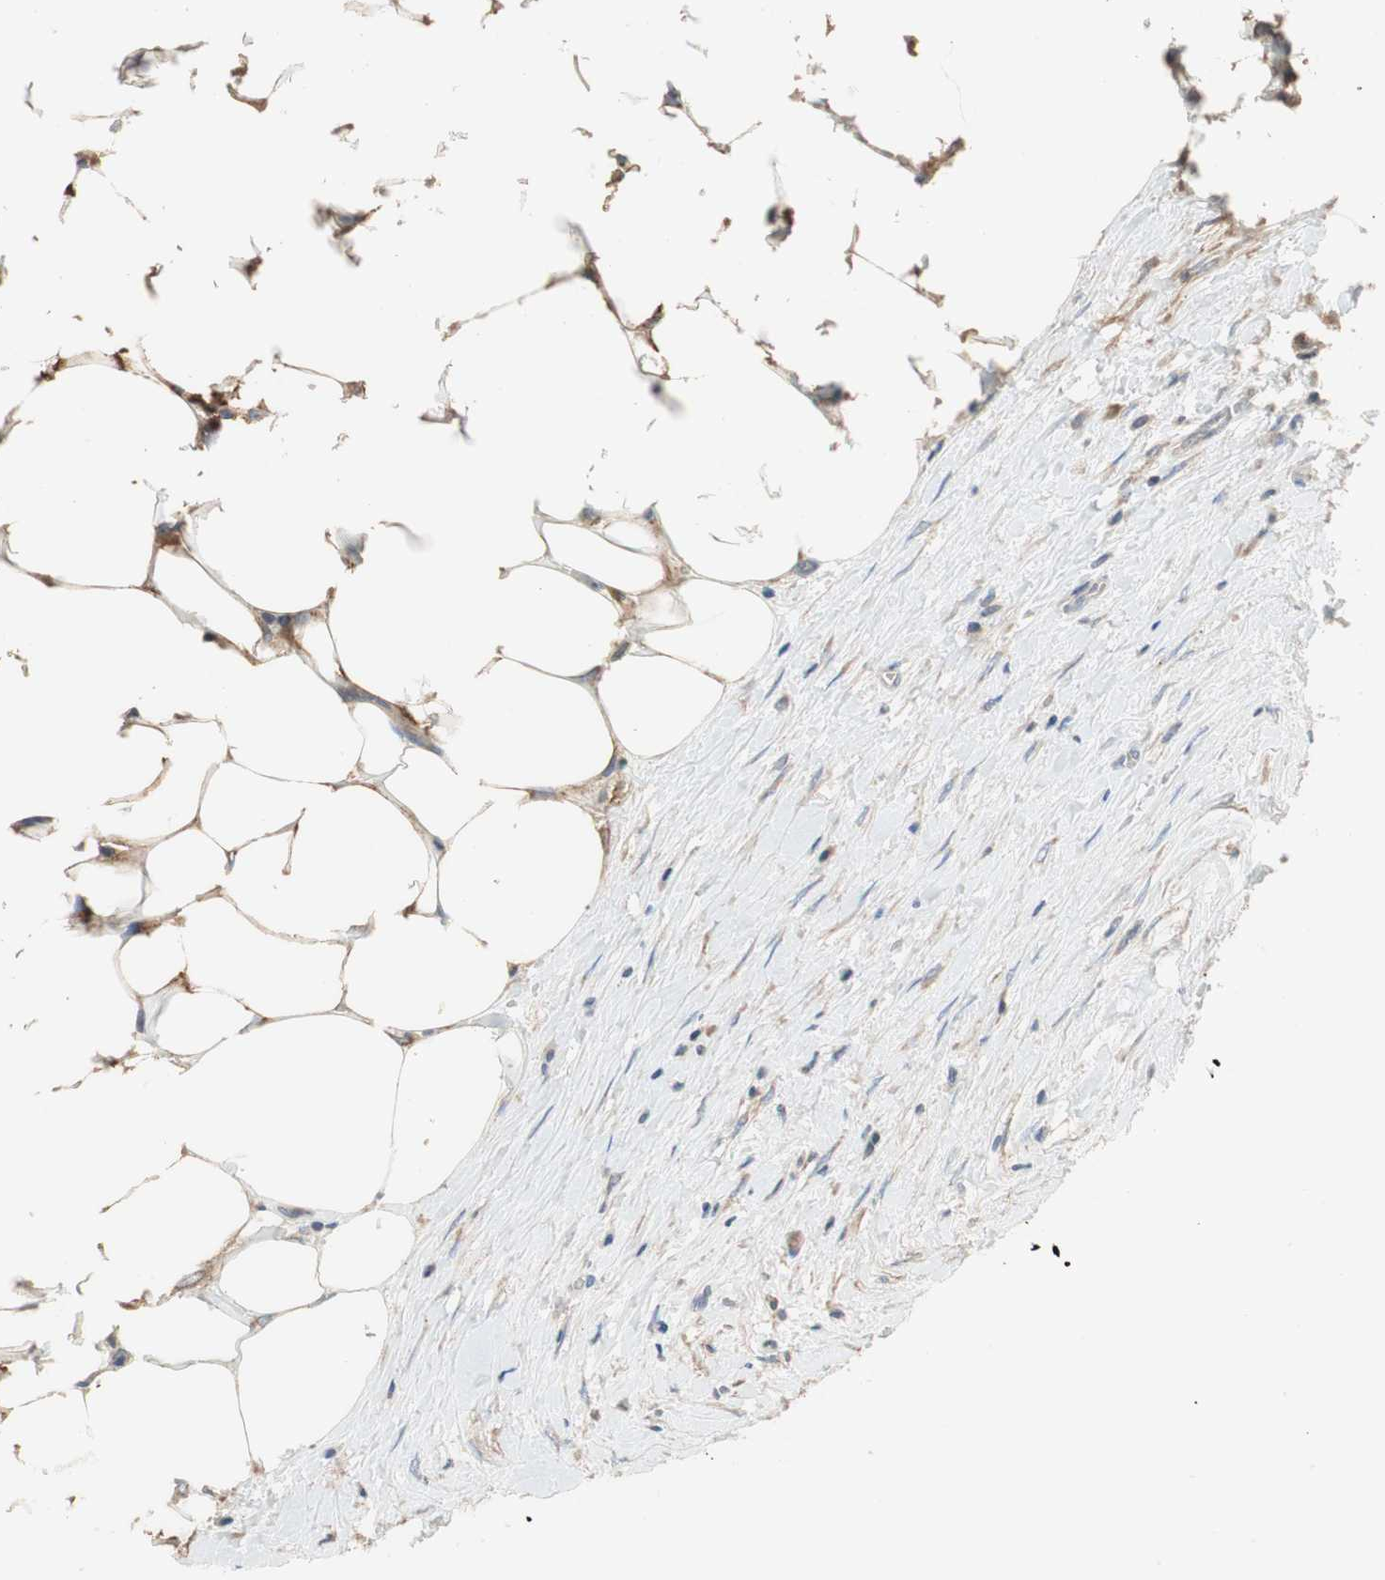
{"staining": {"intensity": "weak", "quantity": ">75%", "location": "cytoplasmic/membranous"}, "tissue": "thyroid cancer", "cell_type": "Tumor cells", "image_type": "cancer", "snomed": [{"axis": "morphology", "description": "Papillary adenocarcinoma, NOS"}, {"axis": "topography", "description": "Thyroid gland"}], "caption": "Weak cytoplasmic/membranous protein positivity is identified in about >75% of tumor cells in thyroid cancer (papillary adenocarcinoma). (IHC, brightfield microscopy, high magnification).", "gene": "ALPL", "patient": {"sex": "male", "age": 33}}